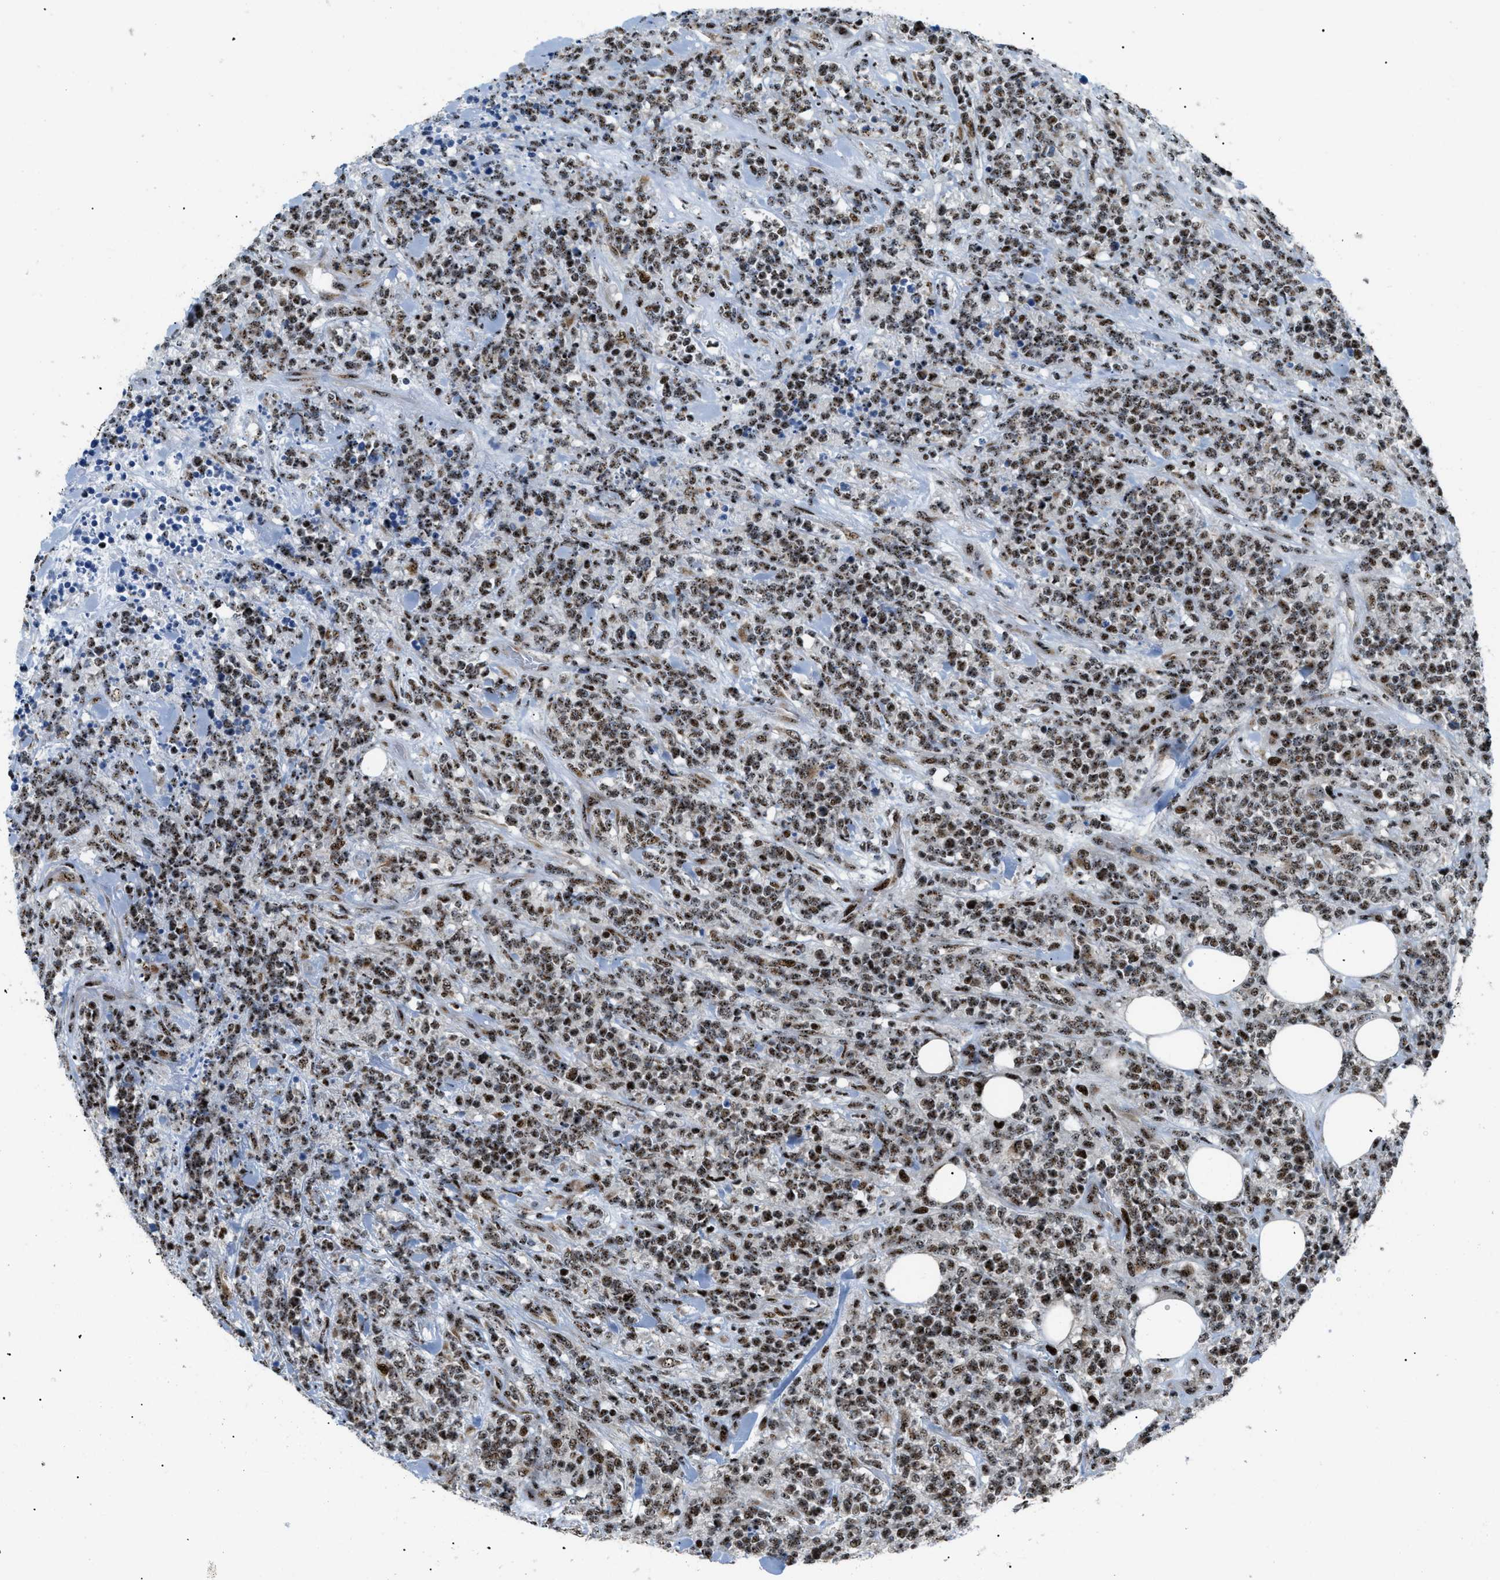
{"staining": {"intensity": "moderate", "quantity": ">75%", "location": "nuclear"}, "tissue": "lymphoma", "cell_type": "Tumor cells", "image_type": "cancer", "snomed": [{"axis": "morphology", "description": "Malignant lymphoma, non-Hodgkin's type, High grade"}, {"axis": "topography", "description": "Soft tissue"}], "caption": "High-magnification brightfield microscopy of high-grade malignant lymphoma, non-Hodgkin's type stained with DAB (brown) and counterstained with hematoxylin (blue). tumor cells exhibit moderate nuclear staining is identified in about>75% of cells.", "gene": "CDR2", "patient": {"sex": "male", "age": 18}}